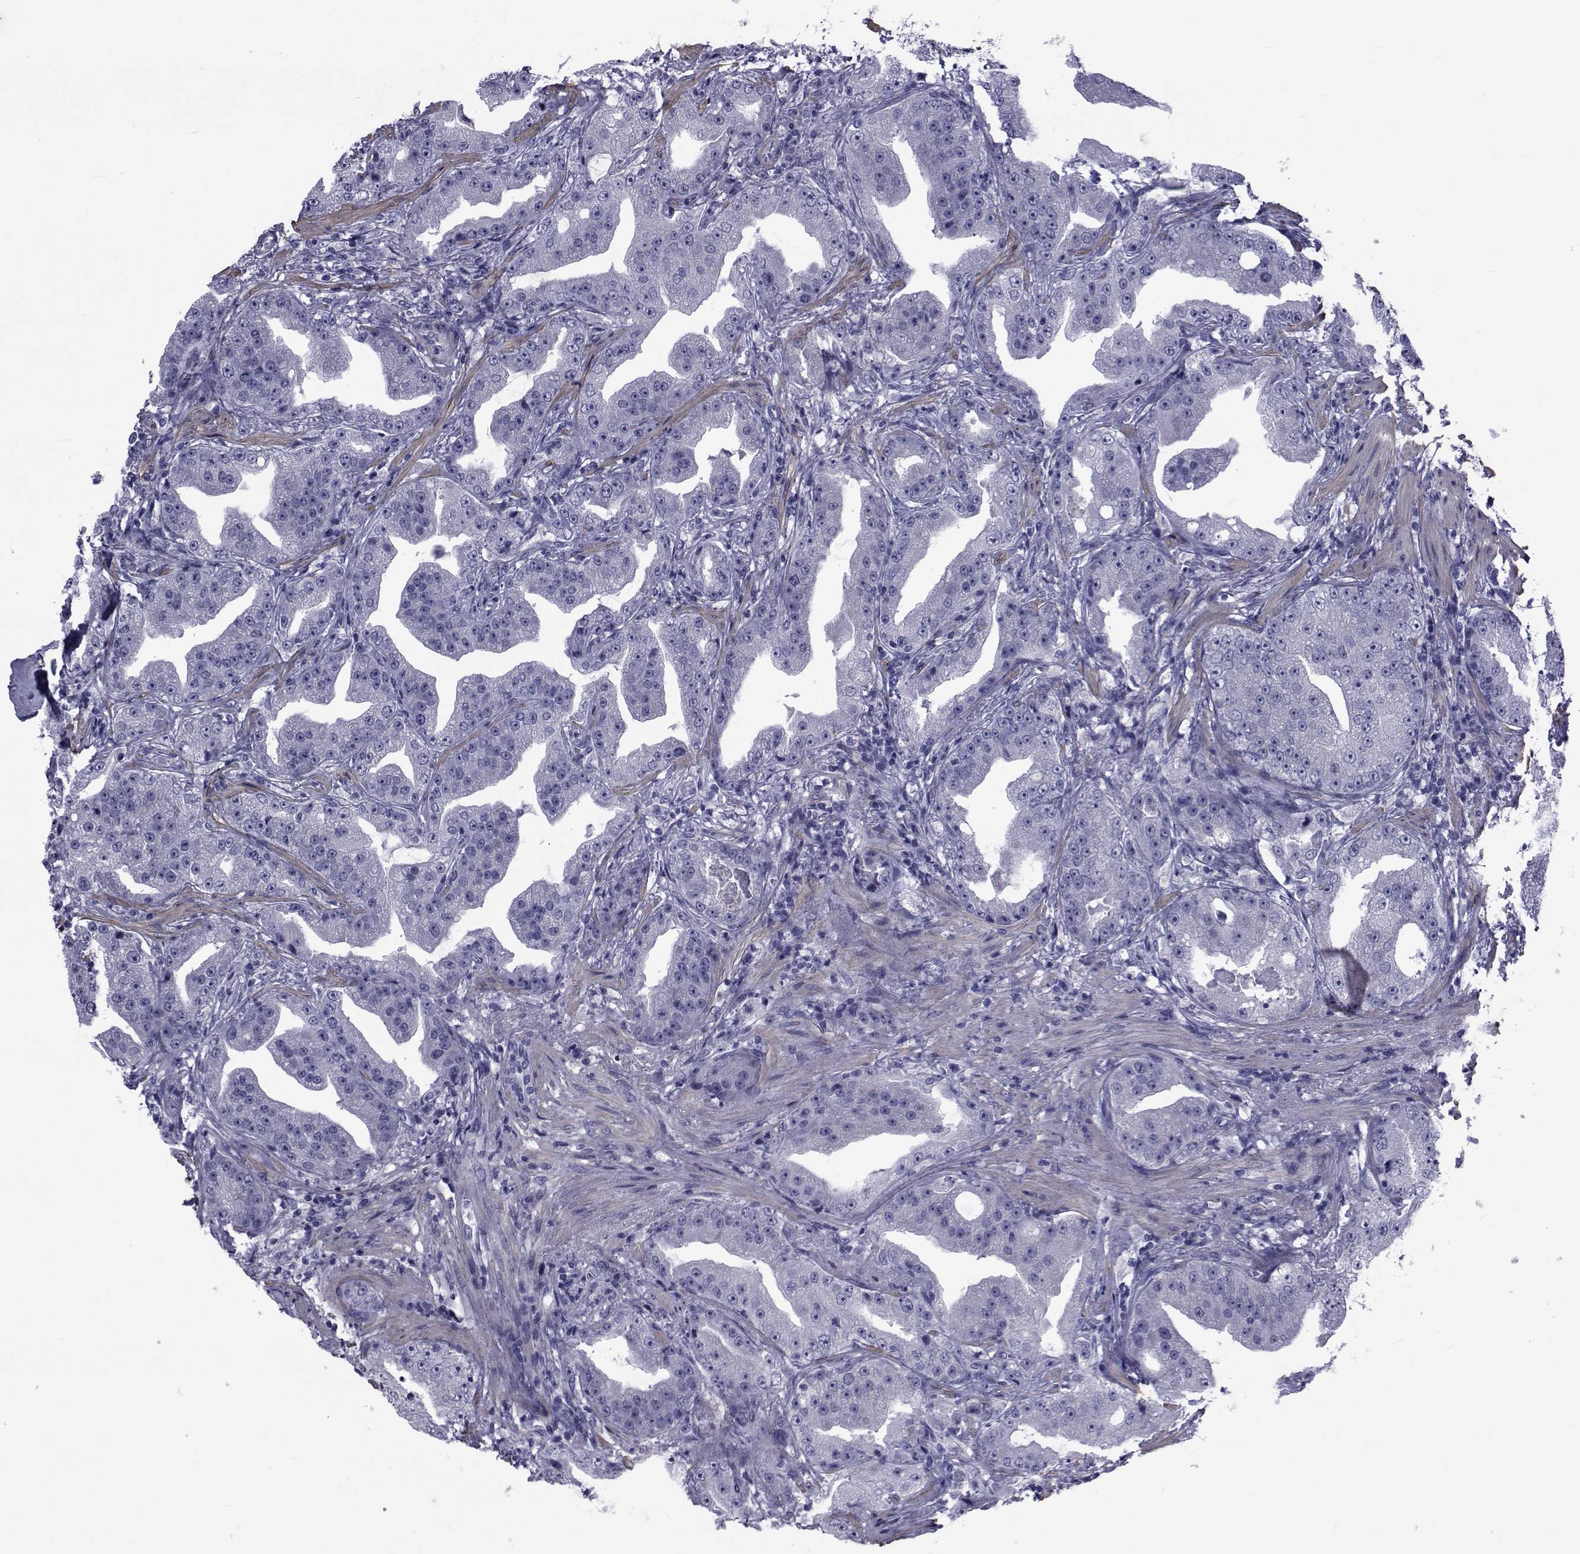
{"staining": {"intensity": "negative", "quantity": "none", "location": "none"}, "tissue": "prostate cancer", "cell_type": "Tumor cells", "image_type": "cancer", "snomed": [{"axis": "morphology", "description": "Adenocarcinoma, Low grade"}, {"axis": "topography", "description": "Prostate"}], "caption": "Immunohistochemistry histopathology image of neoplastic tissue: human adenocarcinoma (low-grade) (prostate) stained with DAB shows no significant protein staining in tumor cells.", "gene": "GKAP1", "patient": {"sex": "male", "age": 62}}